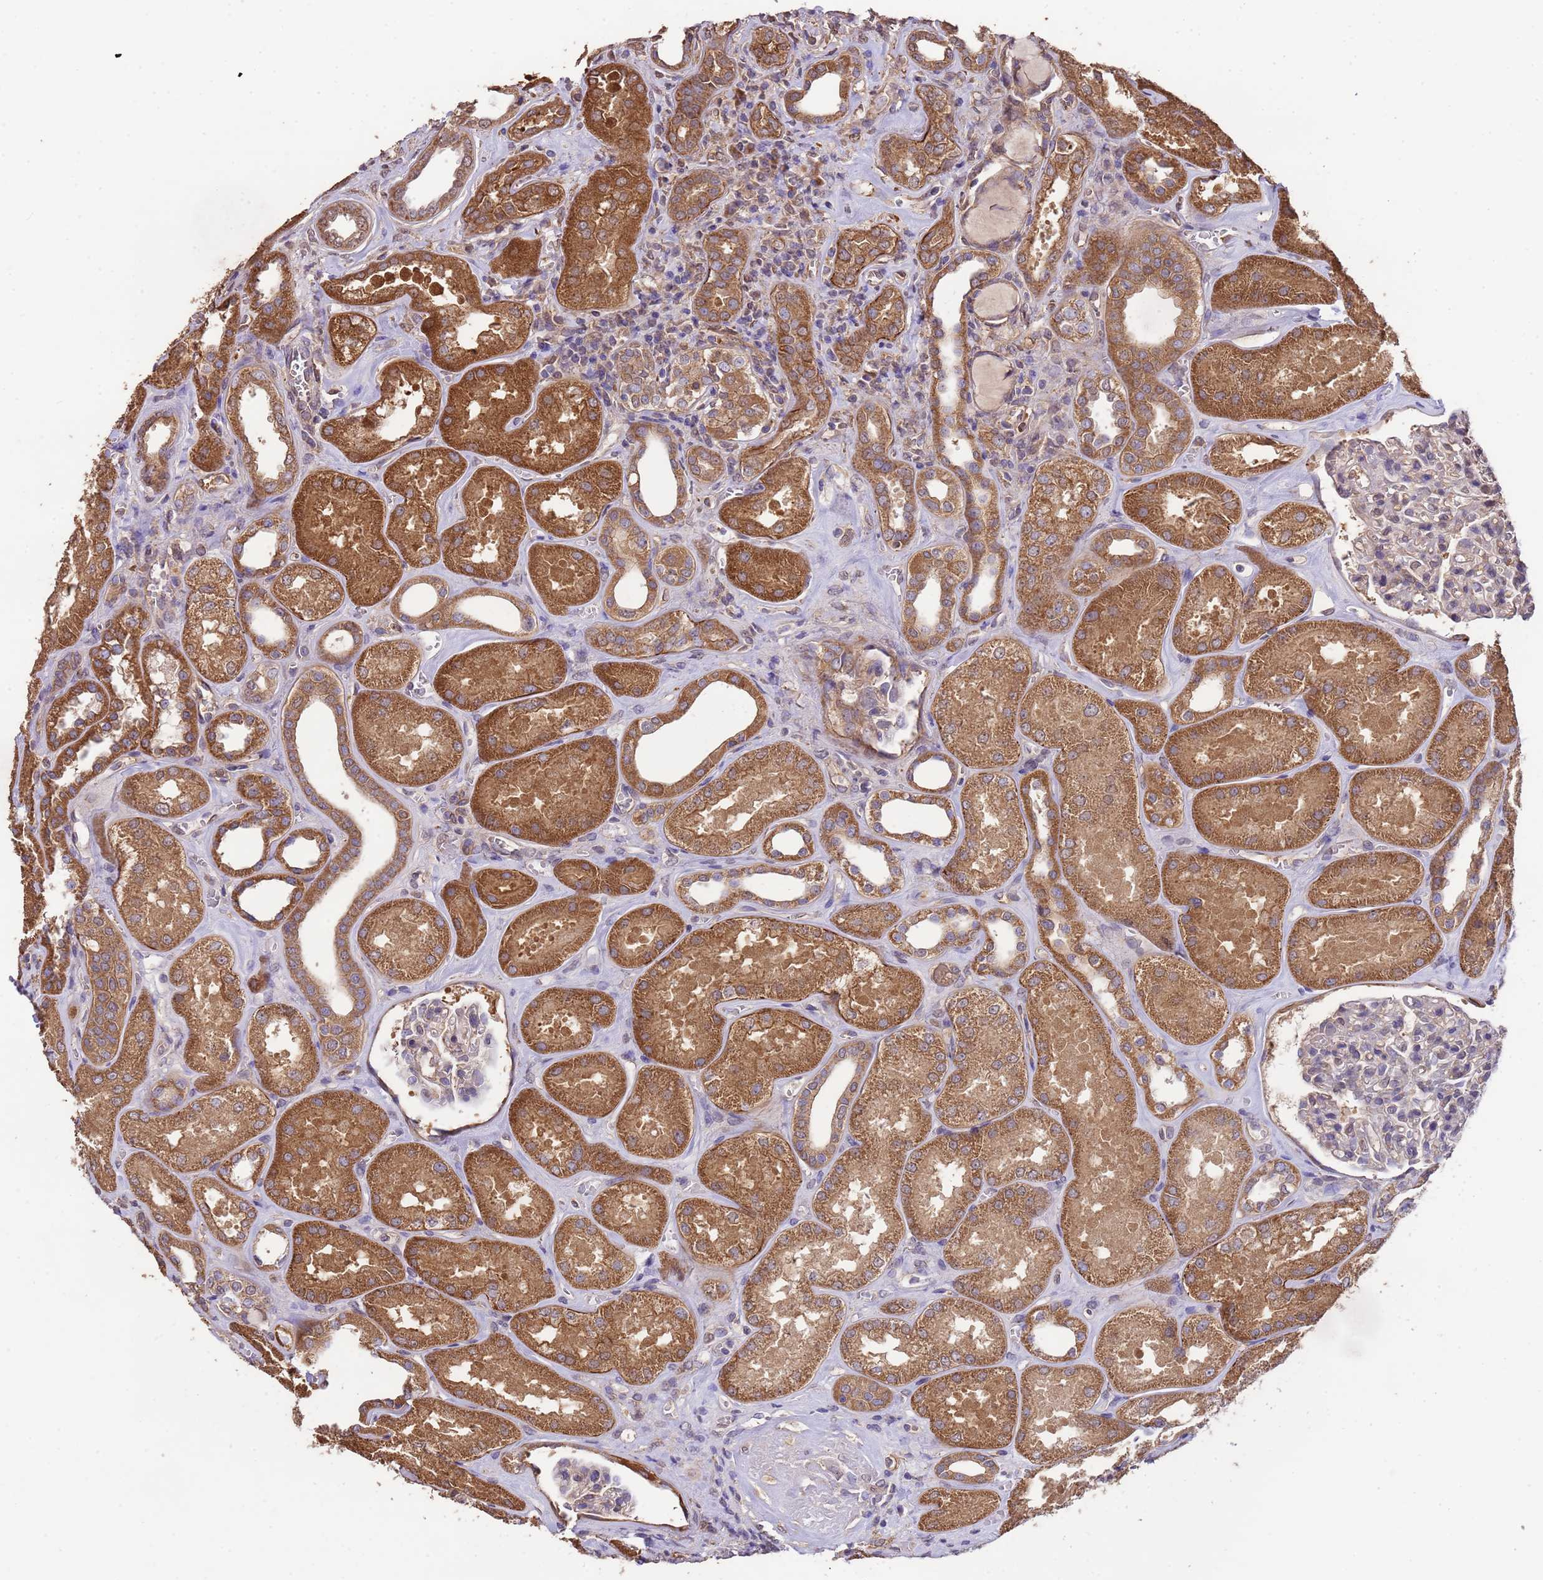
{"staining": {"intensity": "weak", "quantity": "25%-75%", "location": "cytoplasmic/membranous"}, "tissue": "kidney", "cell_type": "Cells in glomeruli", "image_type": "normal", "snomed": [{"axis": "morphology", "description": "Normal tissue, NOS"}, {"axis": "morphology", "description": "Adenocarcinoma, NOS"}, {"axis": "topography", "description": "Kidney"}], "caption": "Unremarkable kidney shows weak cytoplasmic/membranous expression in about 25%-75% of cells in glomeruli.", "gene": "NPHP1", "patient": {"sex": "female", "age": 68}}